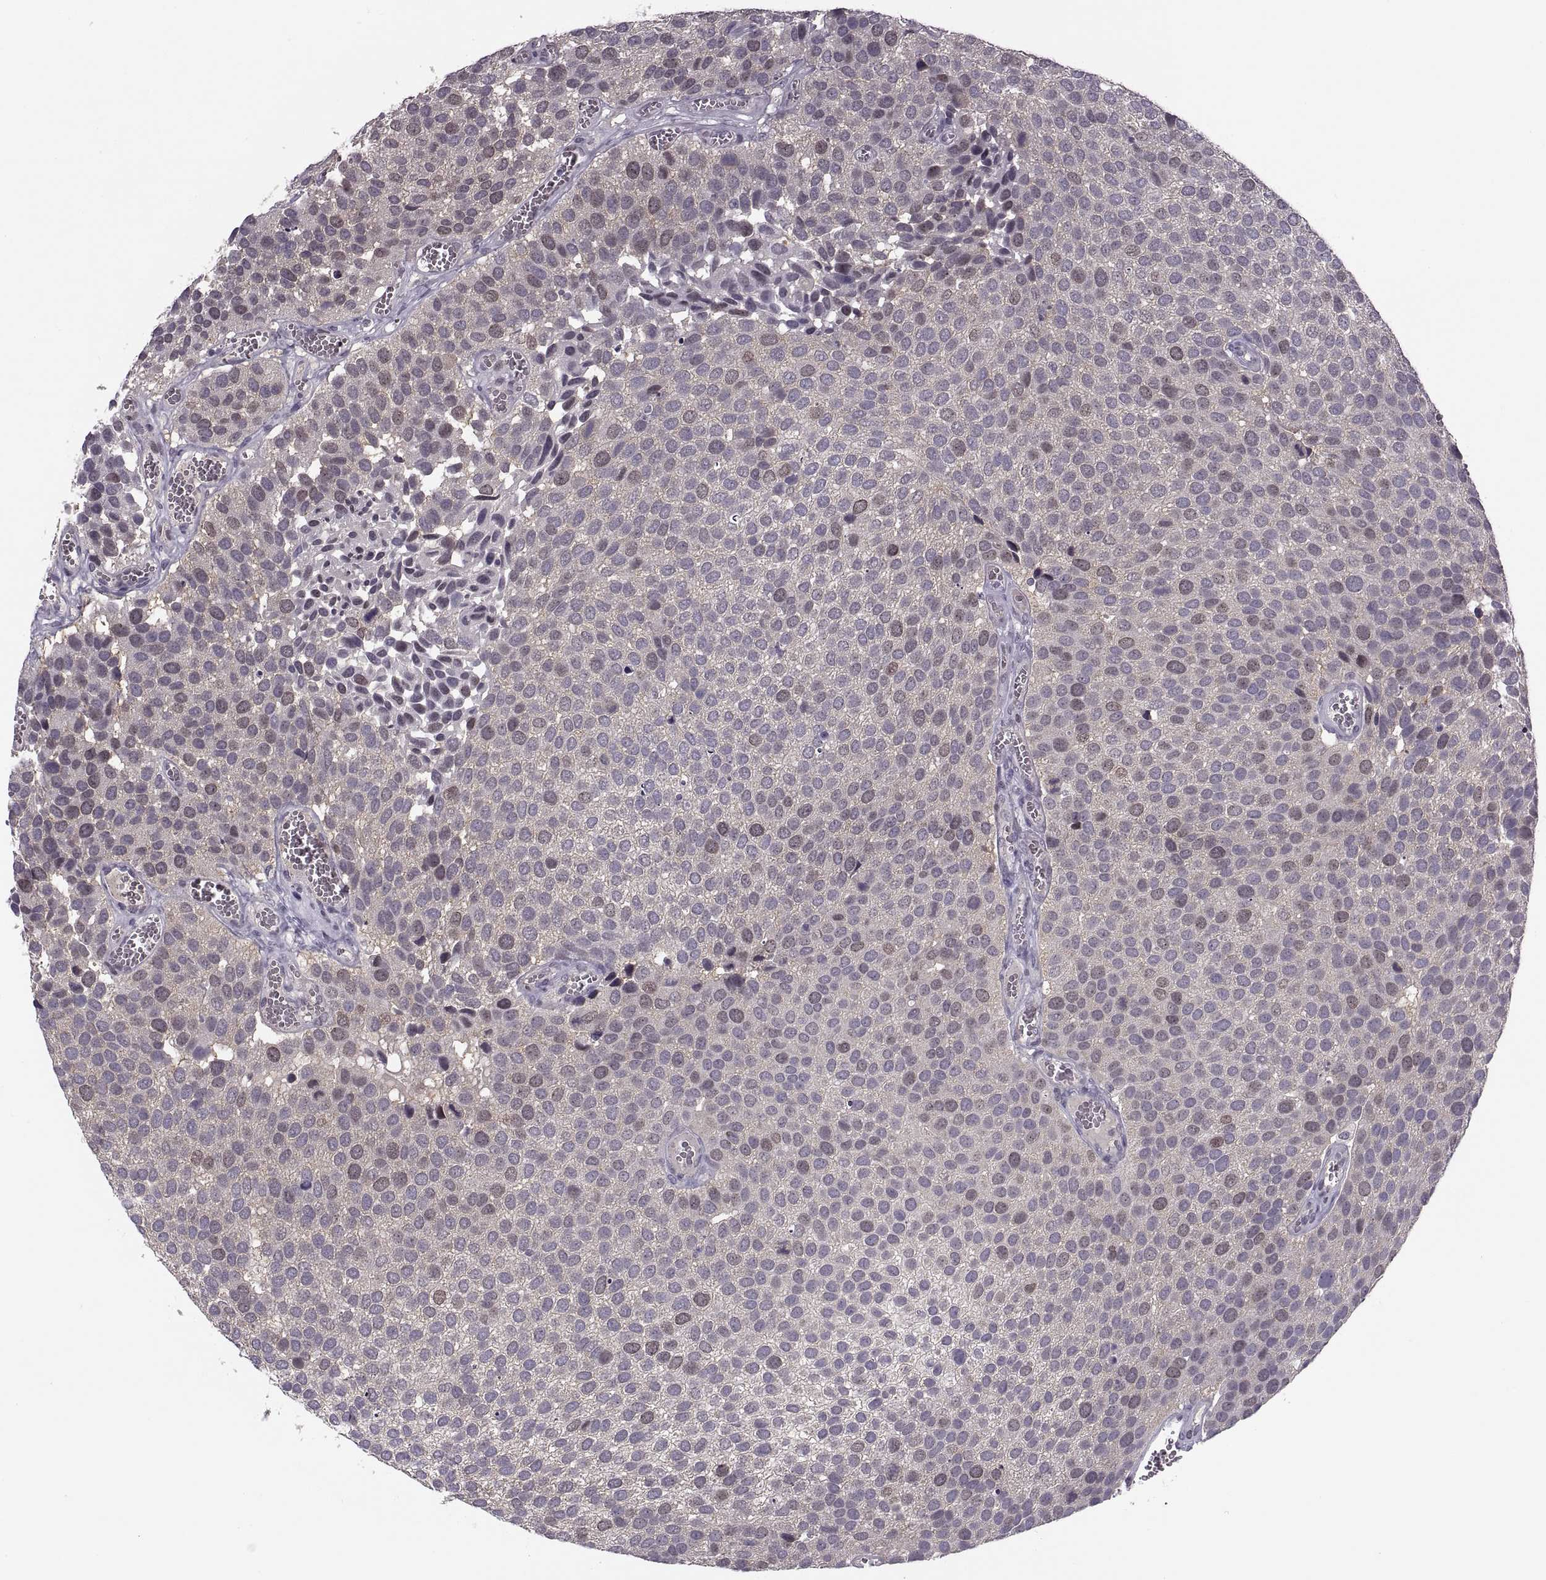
{"staining": {"intensity": "weak", "quantity": "<25%", "location": "nuclear"}, "tissue": "urothelial cancer", "cell_type": "Tumor cells", "image_type": "cancer", "snomed": [{"axis": "morphology", "description": "Urothelial carcinoma, Low grade"}, {"axis": "topography", "description": "Urinary bladder"}], "caption": "Tumor cells are negative for protein expression in human urothelial carcinoma (low-grade).", "gene": "CACNA1F", "patient": {"sex": "female", "age": 69}}